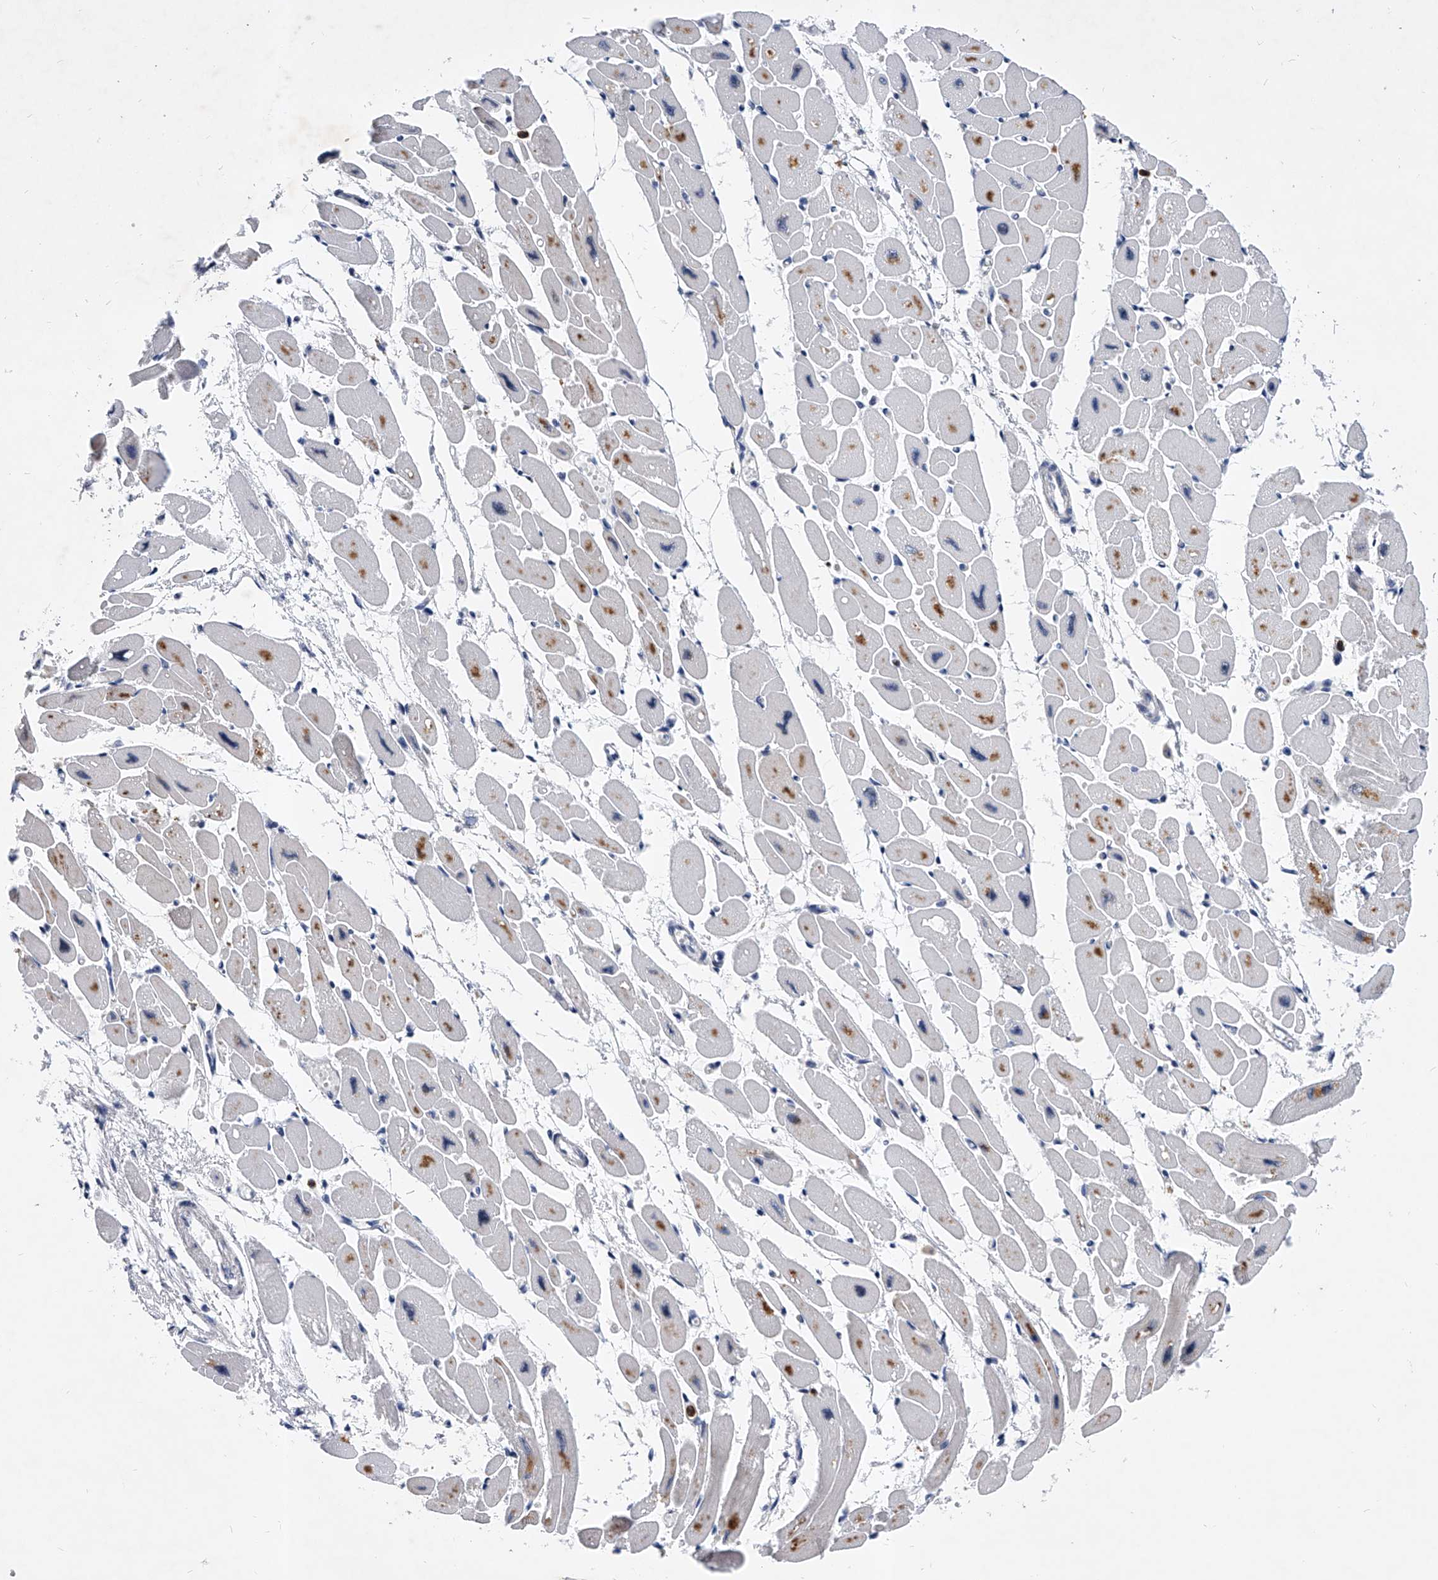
{"staining": {"intensity": "moderate", "quantity": "25%-75%", "location": "cytoplasmic/membranous,nuclear"}, "tissue": "heart muscle", "cell_type": "Cardiomyocytes", "image_type": "normal", "snomed": [{"axis": "morphology", "description": "Normal tissue, NOS"}, {"axis": "topography", "description": "Heart"}], "caption": "DAB immunohistochemical staining of benign human heart muscle displays moderate cytoplasmic/membranous,nuclear protein expression in approximately 25%-75% of cardiomyocytes. (Stains: DAB (3,3'-diaminobenzidine) in brown, nuclei in blue, Microscopy: brightfield microscopy at high magnification).", "gene": "TESK2", "patient": {"sex": "female", "age": 54}}